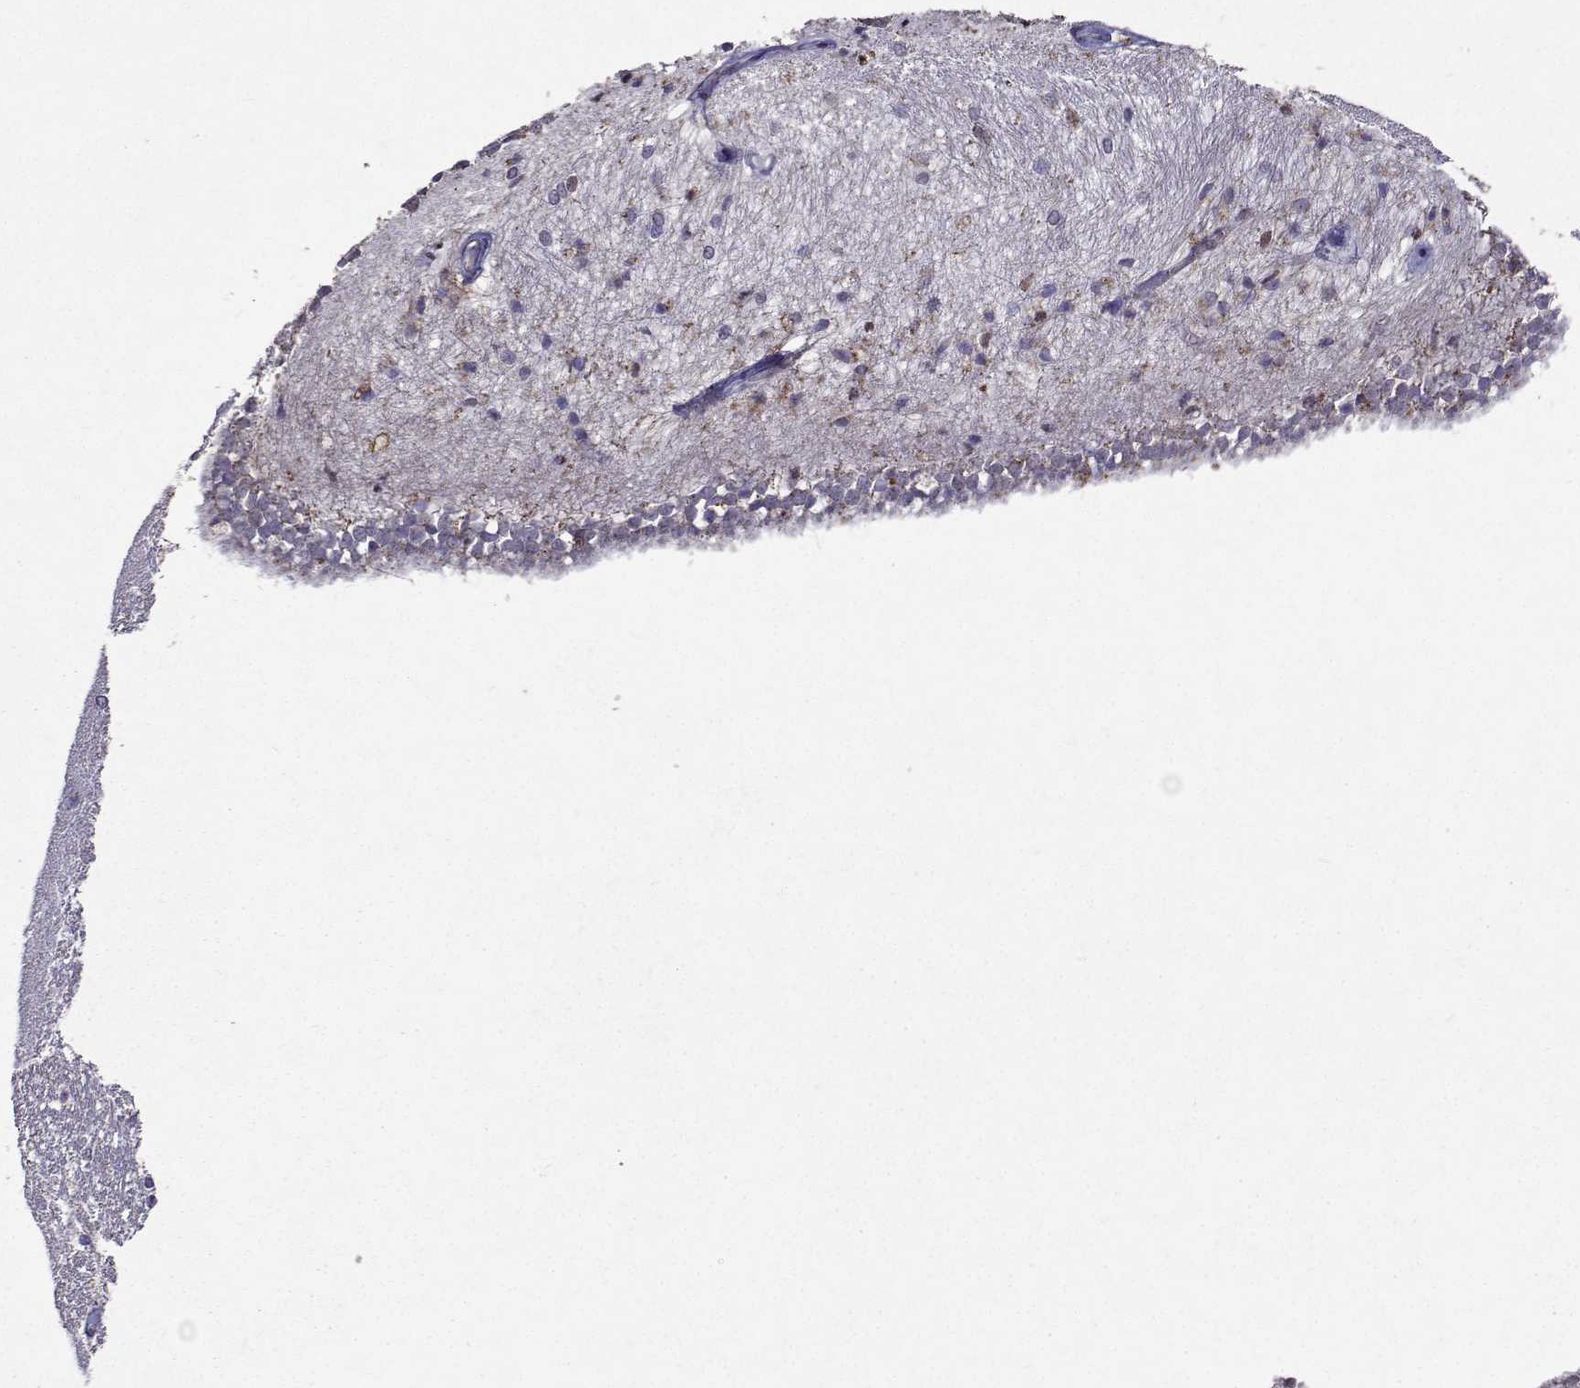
{"staining": {"intensity": "negative", "quantity": "none", "location": "none"}, "tissue": "hippocampus", "cell_type": "Glial cells", "image_type": "normal", "snomed": [{"axis": "morphology", "description": "Normal tissue, NOS"}, {"axis": "topography", "description": "Cerebral cortex"}, {"axis": "topography", "description": "Hippocampus"}], "caption": "Immunohistochemistry histopathology image of normal human hippocampus stained for a protein (brown), which demonstrates no expression in glial cells. (DAB (3,3'-diaminobenzidine) immunohistochemistry, high magnification).", "gene": "APAF1", "patient": {"sex": "female", "age": 19}}